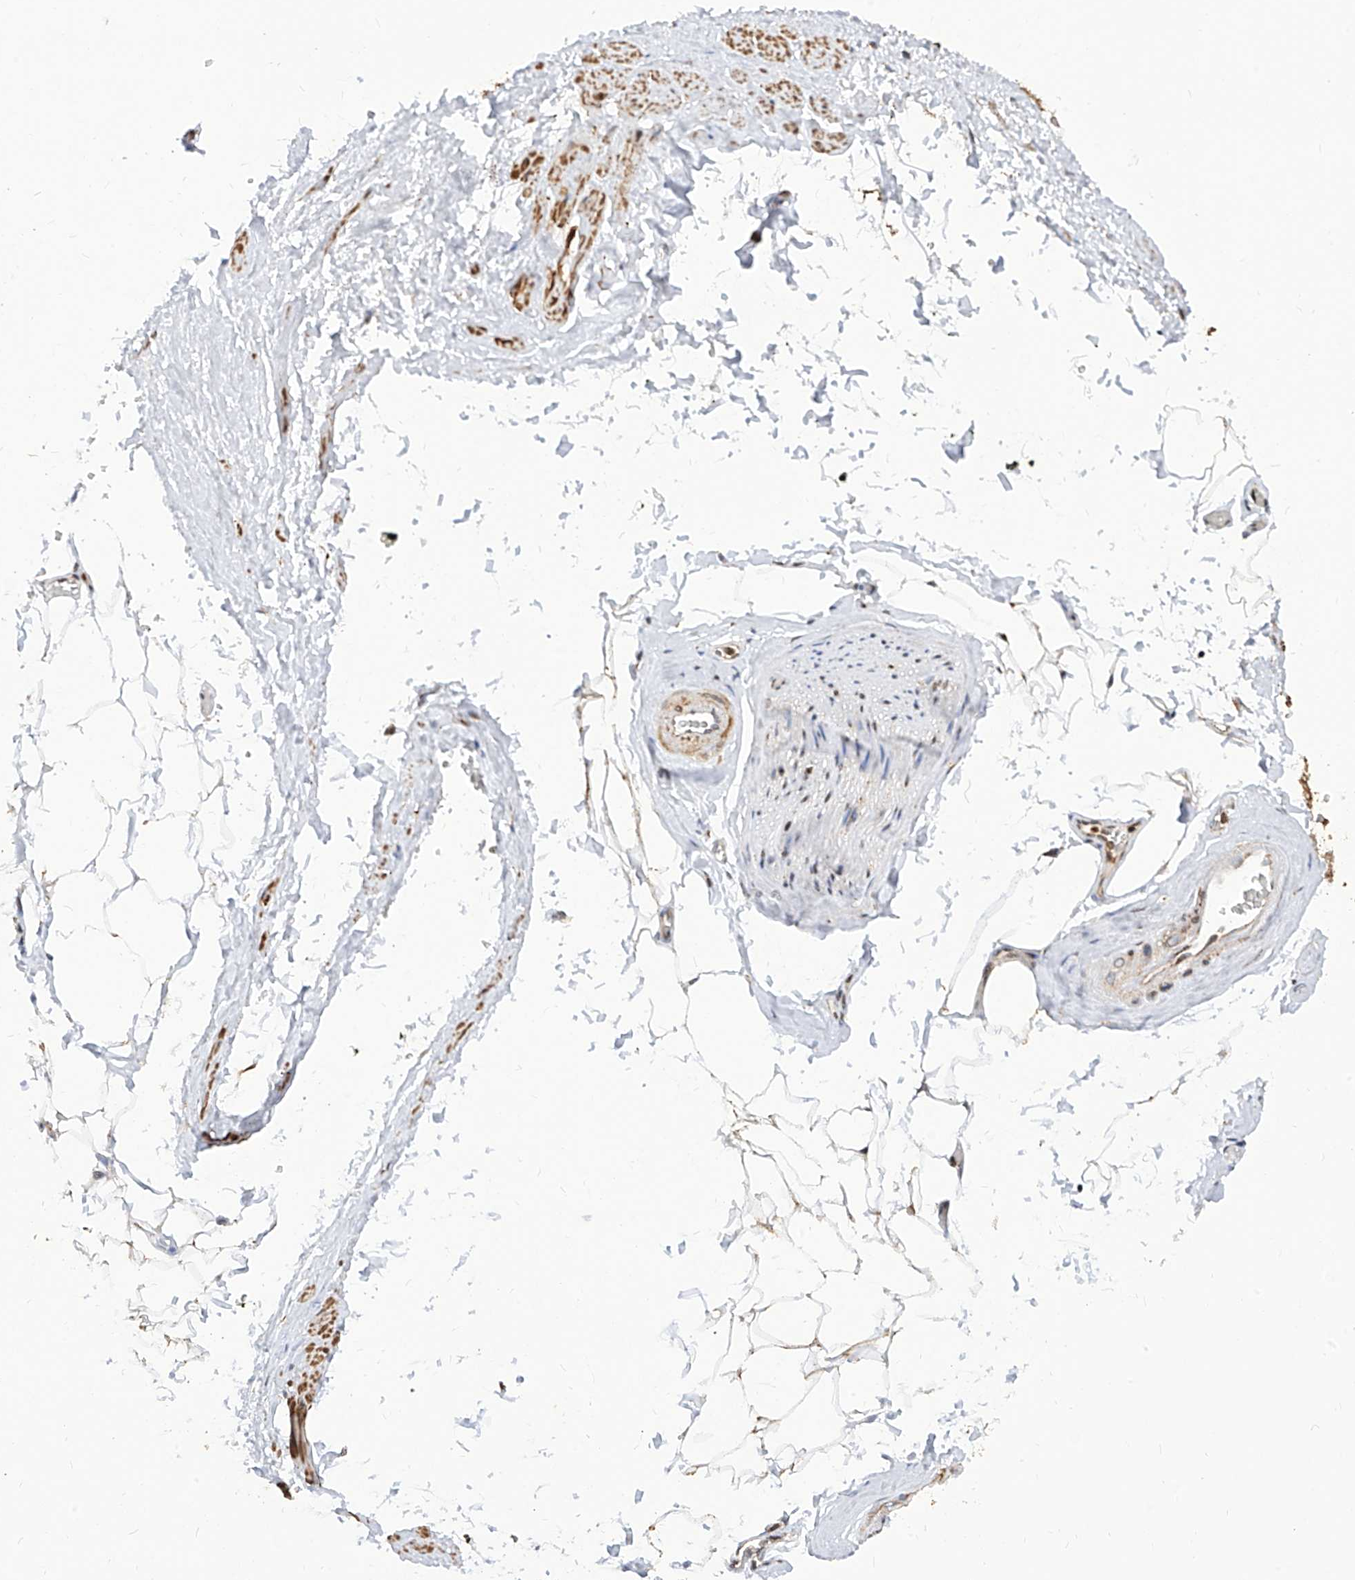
{"staining": {"intensity": "weak", "quantity": "25%-75%", "location": "cytoplasmic/membranous"}, "tissue": "adipose tissue", "cell_type": "Adipocytes", "image_type": "normal", "snomed": [{"axis": "morphology", "description": "Normal tissue, NOS"}, {"axis": "morphology", "description": "Adenocarcinoma, Low grade"}, {"axis": "topography", "description": "Prostate"}, {"axis": "topography", "description": "Peripheral nerve tissue"}], "caption": "There is low levels of weak cytoplasmic/membranous staining in adipocytes of unremarkable adipose tissue, as demonstrated by immunohistochemical staining (brown color).", "gene": "TTLL8", "patient": {"sex": "male", "age": 63}}